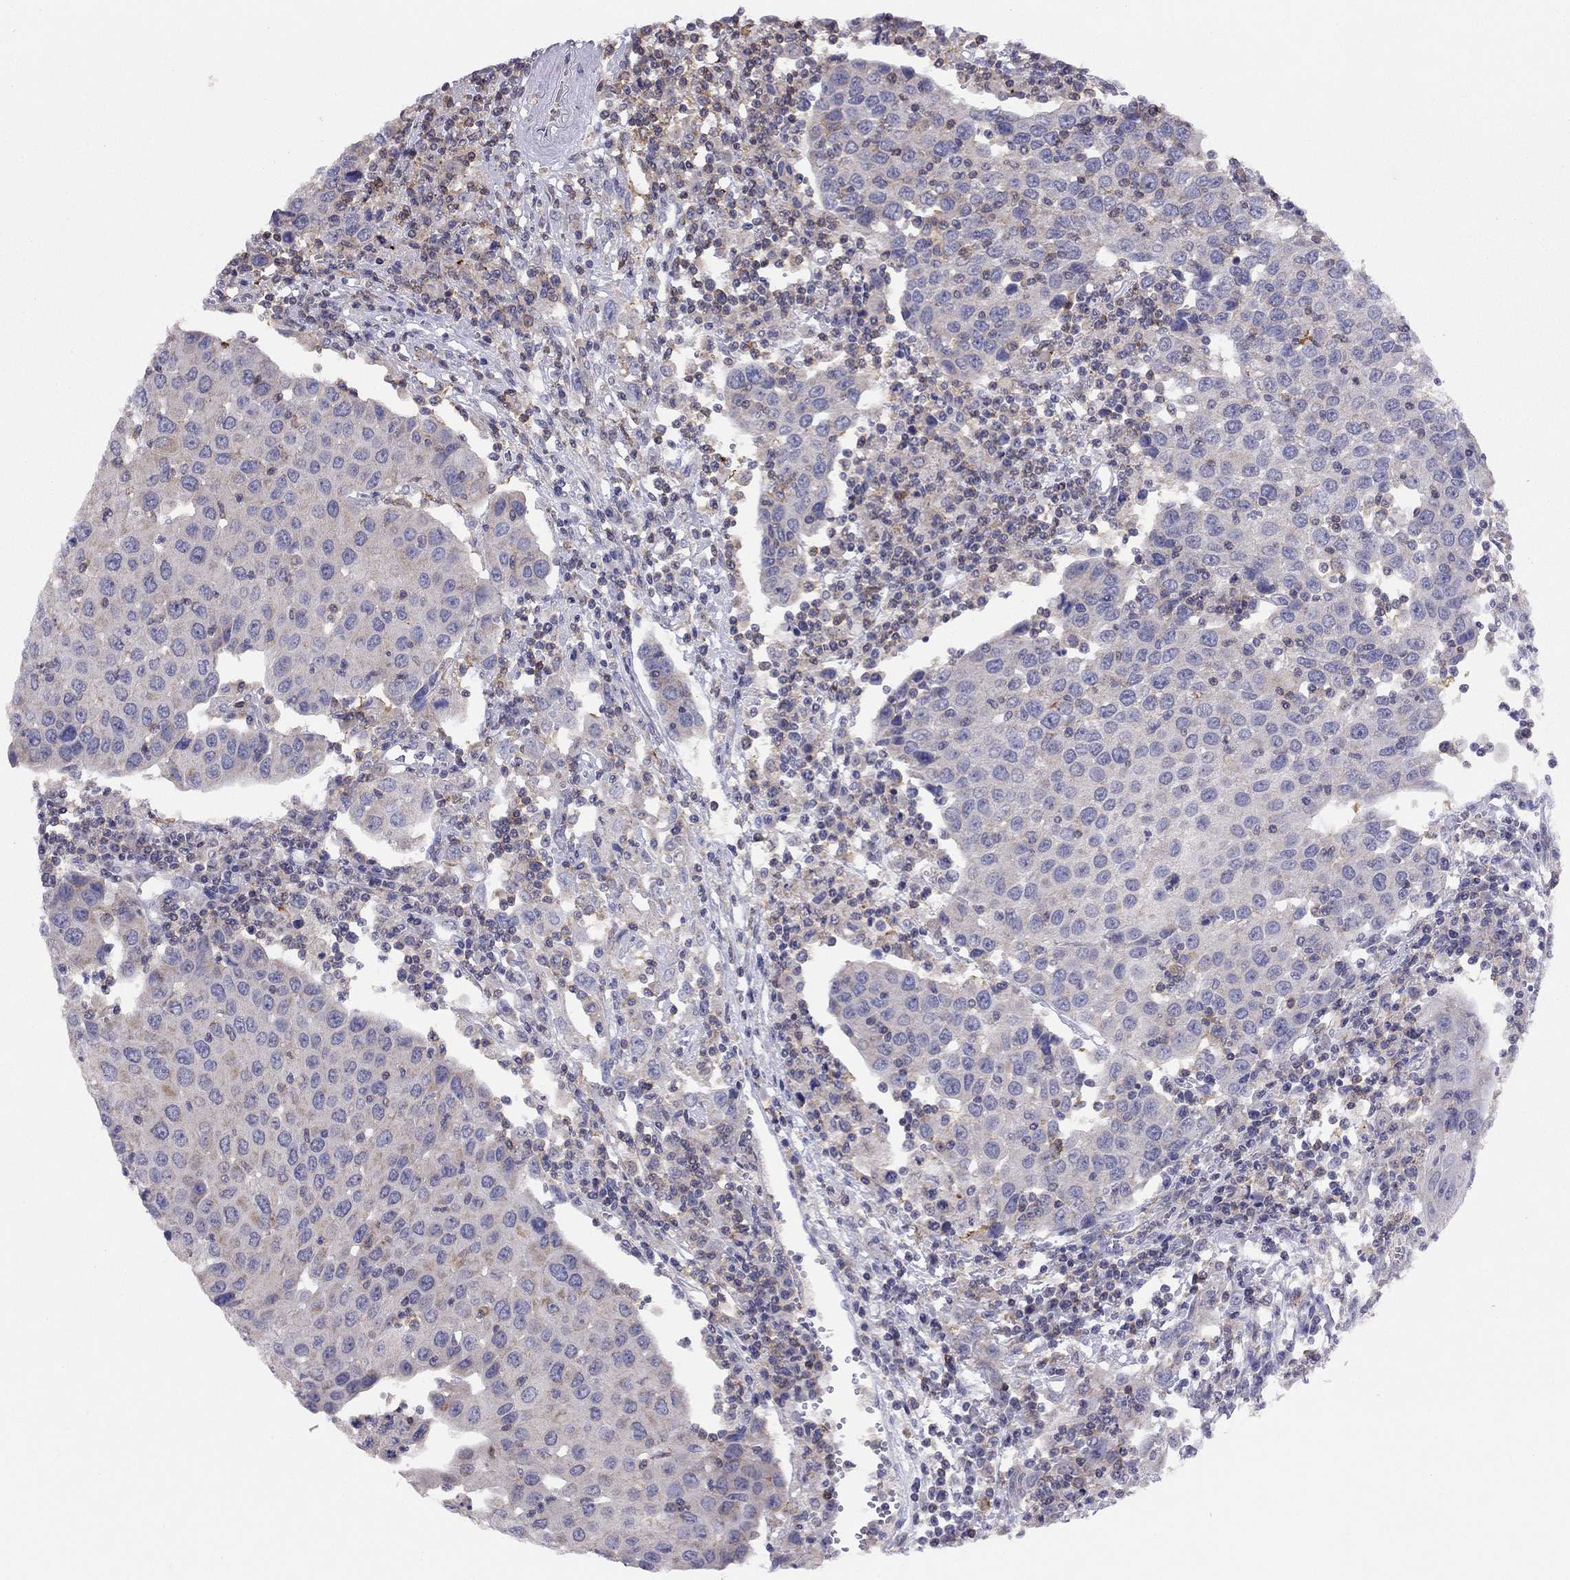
{"staining": {"intensity": "weak", "quantity": "<25%", "location": "cytoplasmic/membranous"}, "tissue": "urothelial cancer", "cell_type": "Tumor cells", "image_type": "cancer", "snomed": [{"axis": "morphology", "description": "Urothelial carcinoma, High grade"}, {"axis": "topography", "description": "Urinary bladder"}], "caption": "The IHC histopathology image has no significant expression in tumor cells of urothelial cancer tissue. Nuclei are stained in blue.", "gene": "CITED1", "patient": {"sex": "female", "age": 85}}